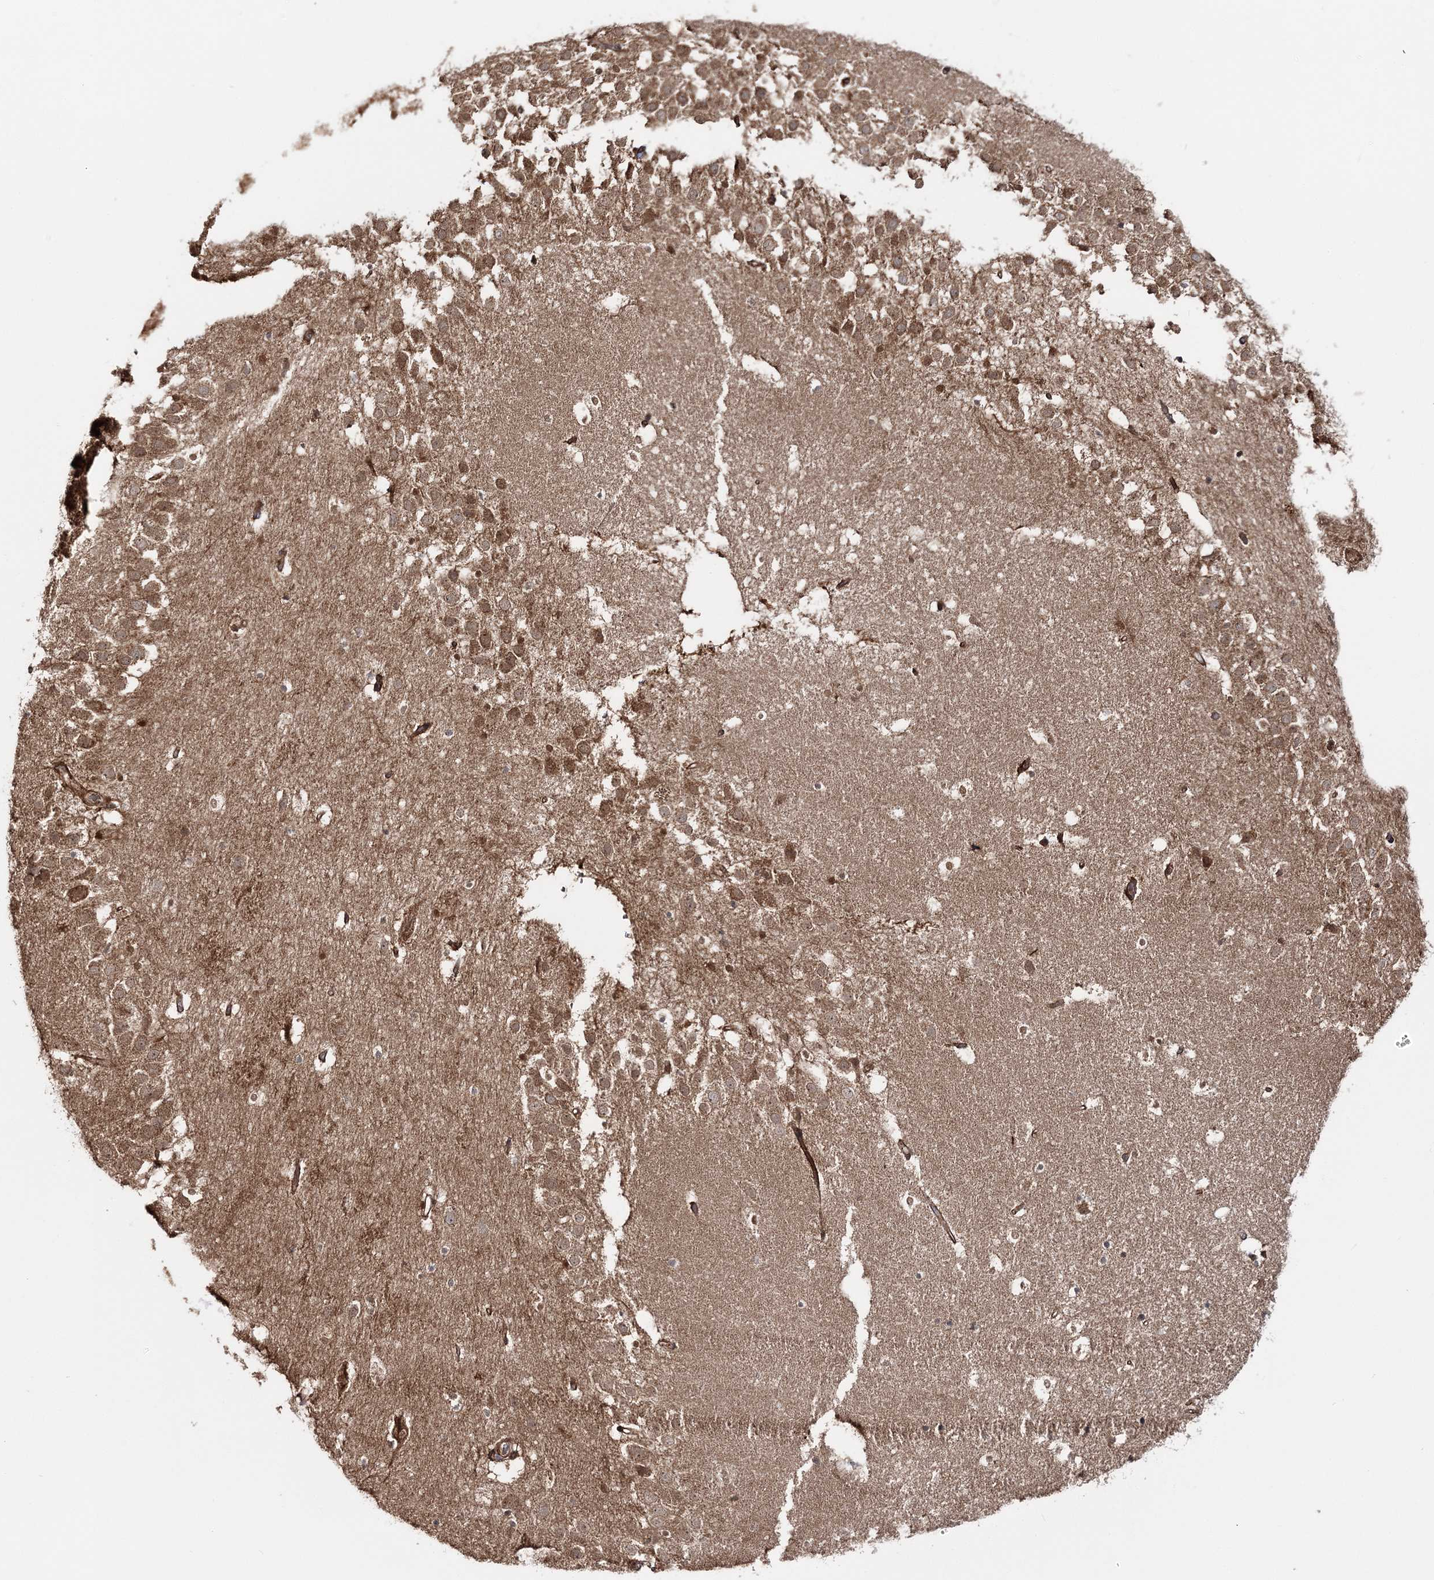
{"staining": {"intensity": "moderate", "quantity": "<25%", "location": "cytoplasmic/membranous,nuclear"}, "tissue": "hippocampus", "cell_type": "Glial cells", "image_type": "normal", "snomed": [{"axis": "morphology", "description": "Normal tissue, NOS"}, {"axis": "topography", "description": "Hippocampus"}], "caption": "Protein staining of unremarkable hippocampus demonstrates moderate cytoplasmic/membranous,nuclear positivity in approximately <25% of glial cells.", "gene": "MOCS2", "patient": {"sex": "female", "age": 52}}